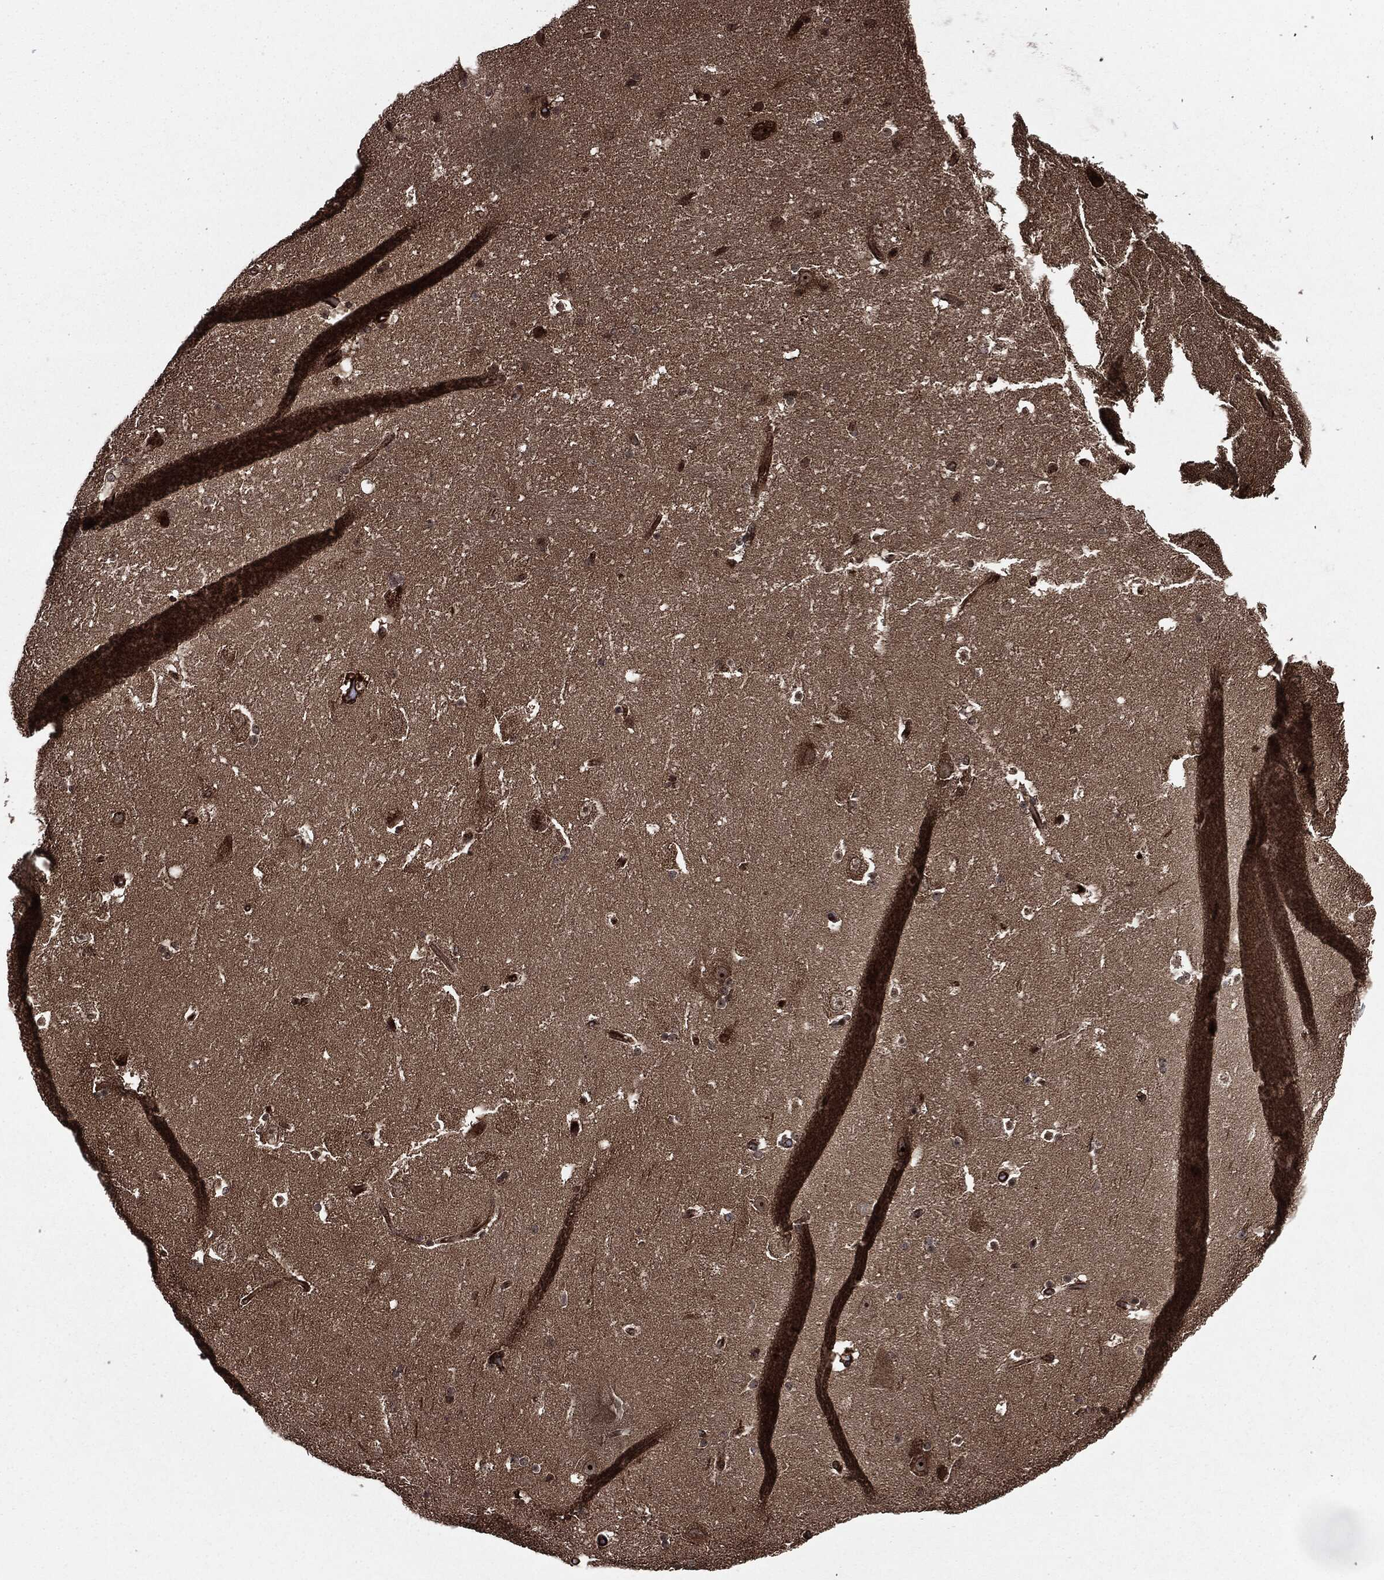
{"staining": {"intensity": "moderate", "quantity": "<25%", "location": "nuclear"}, "tissue": "hippocampus", "cell_type": "Glial cells", "image_type": "normal", "snomed": [{"axis": "morphology", "description": "Normal tissue, NOS"}, {"axis": "topography", "description": "Hippocampus"}], "caption": "Protein expression analysis of benign human hippocampus reveals moderate nuclear expression in approximately <25% of glial cells. Using DAB (3,3'-diaminobenzidine) (brown) and hematoxylin (blue) stains, captured at high magnification using brightfield microscopy.", "gene": "CARD6", "patient": {"sex": "male", "age": 51}}